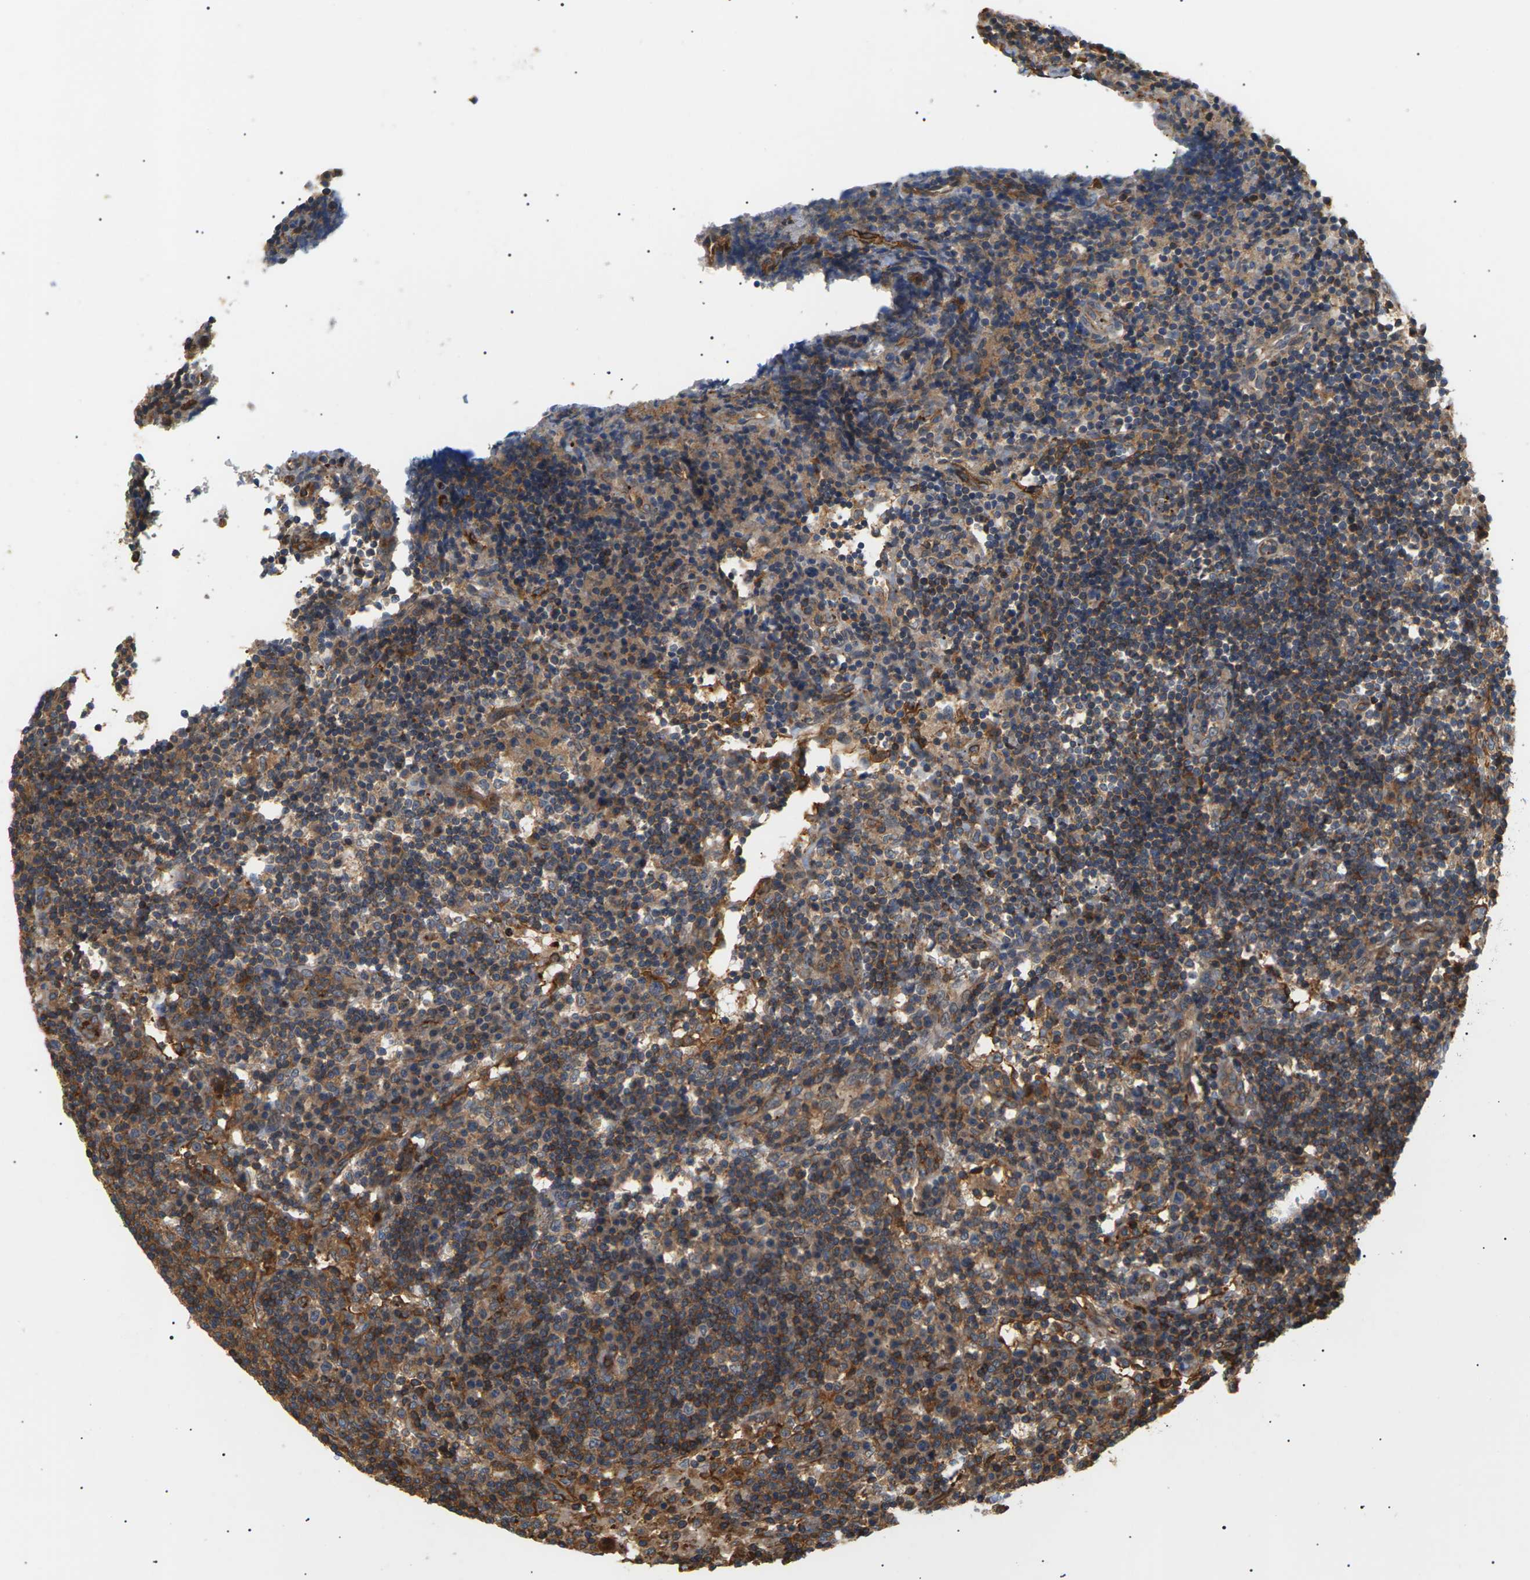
{"staining": {"intensity": "strong", "quantity": ">75%", "location": "cytoplasmic/membranous"}, "tissue": "lymph node", "cell_type": "Germinal center cells", "image_type": "normal", "snomed": [{"axis": "morphology", "description": "Normal tissue, NOS"}, {"axis": "topography", "description": "Lymph node"}], "caption": "DAB (3,3'-diaminobenzidine) immunohistochemical staining of benign human lymph node demonstrates strong cytoplasmic/membranous protein staining in about >75% of germinal center cells.", "gene": "TMTC4", "patient": {"sex": "female", "age": 53}}